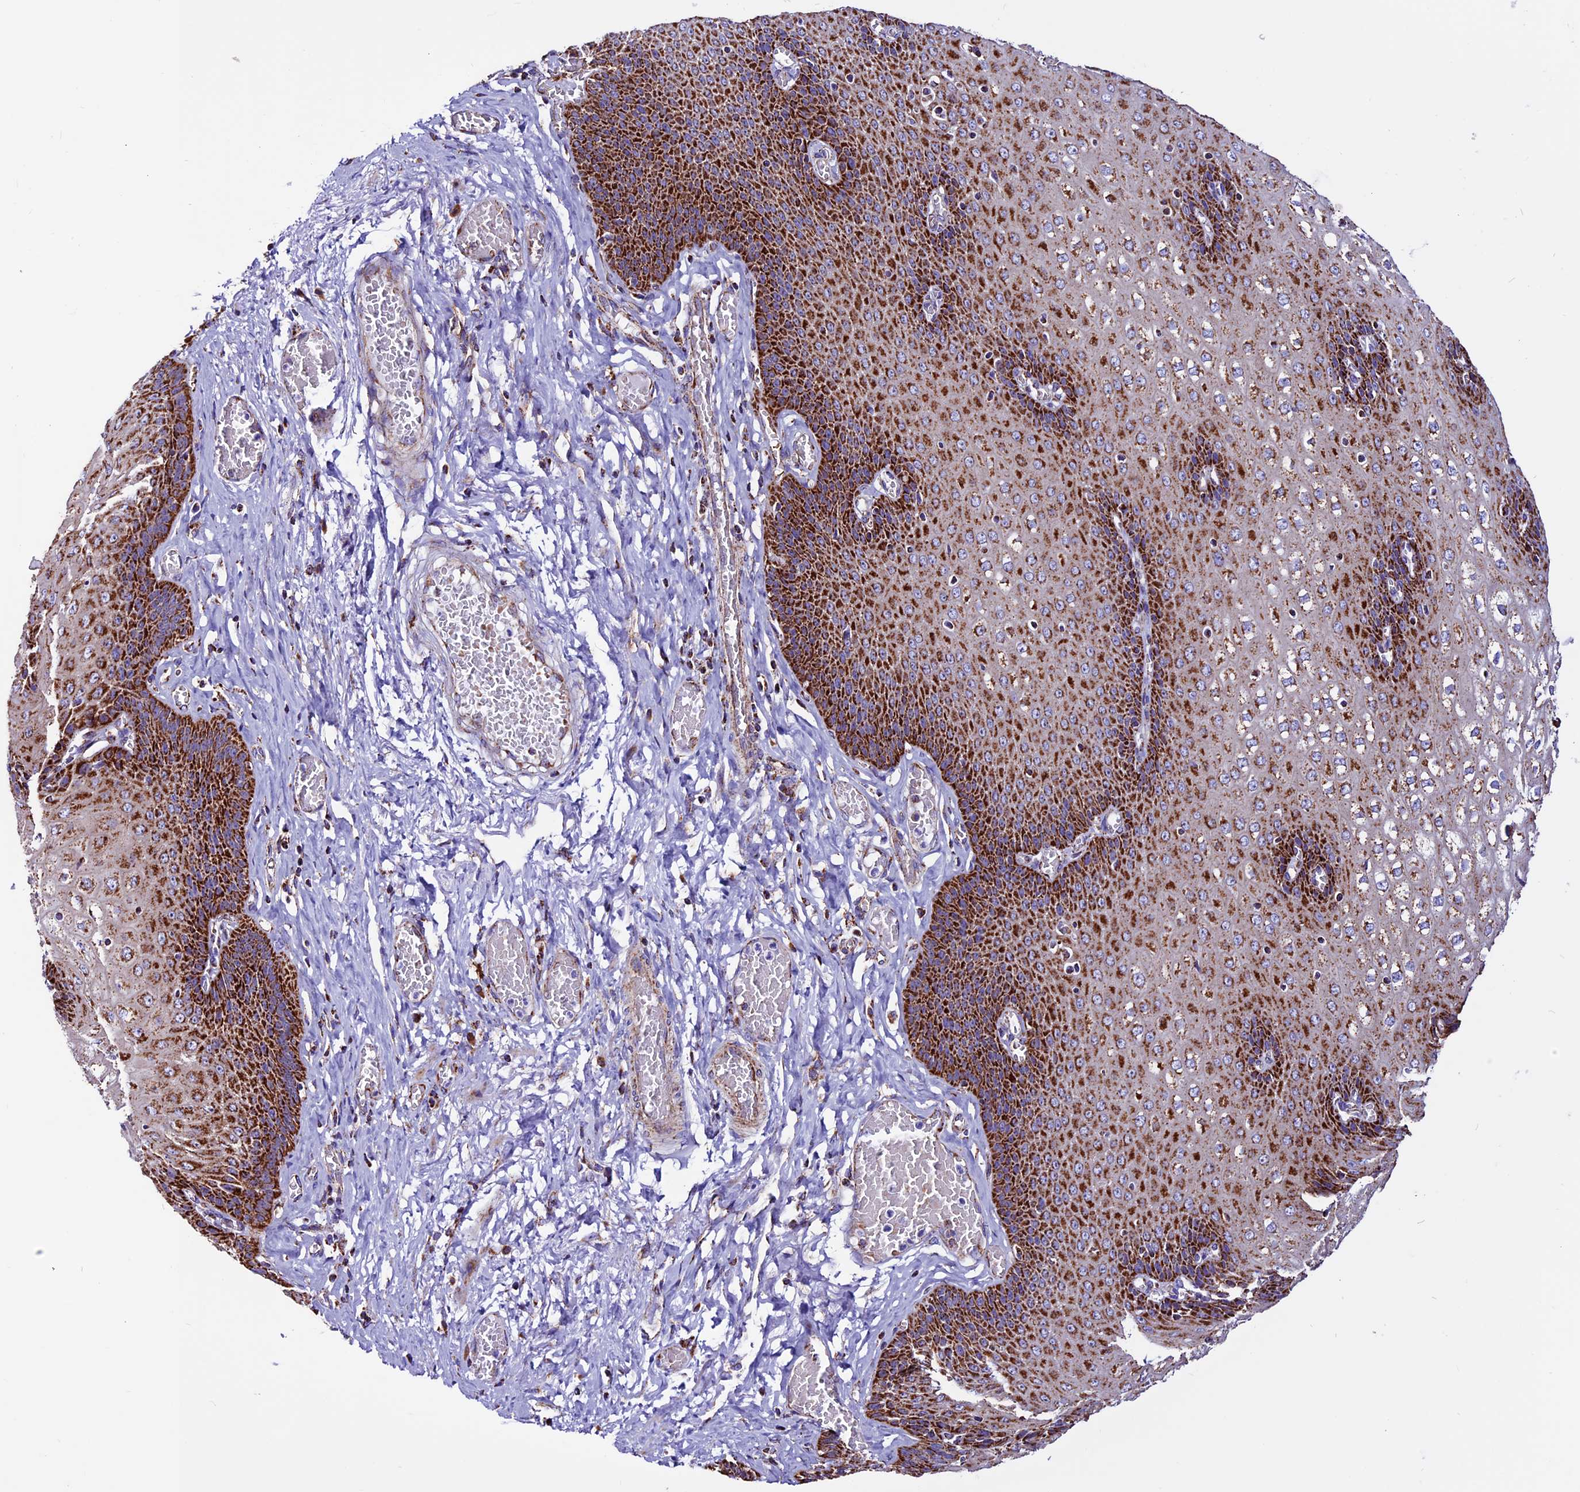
{"staining": {"intensity": "strong", "quantity": ">75%", "location": "cytoplasmic/membranous"}, "tissue": "esophagus", "cell_type": "Squamous epithelial cells", "image_type": "normal", "snomed": [{"axis": "morphology", "description": "Normal tissue, NOS"}, {"axis": "topography", "description": "Esophagus"}], "caption": "The photomicrograph exhibits immunohistochemical staining of benign esophagus. There is strong cytoplasmic/membranous staining is seen in about >75% of squamous epithelial cells. (Brightfield microscopy of DAB IHC at high magnification).", "gene": "CX3CL1", "patient": {"sex": "male", "age": 60}}